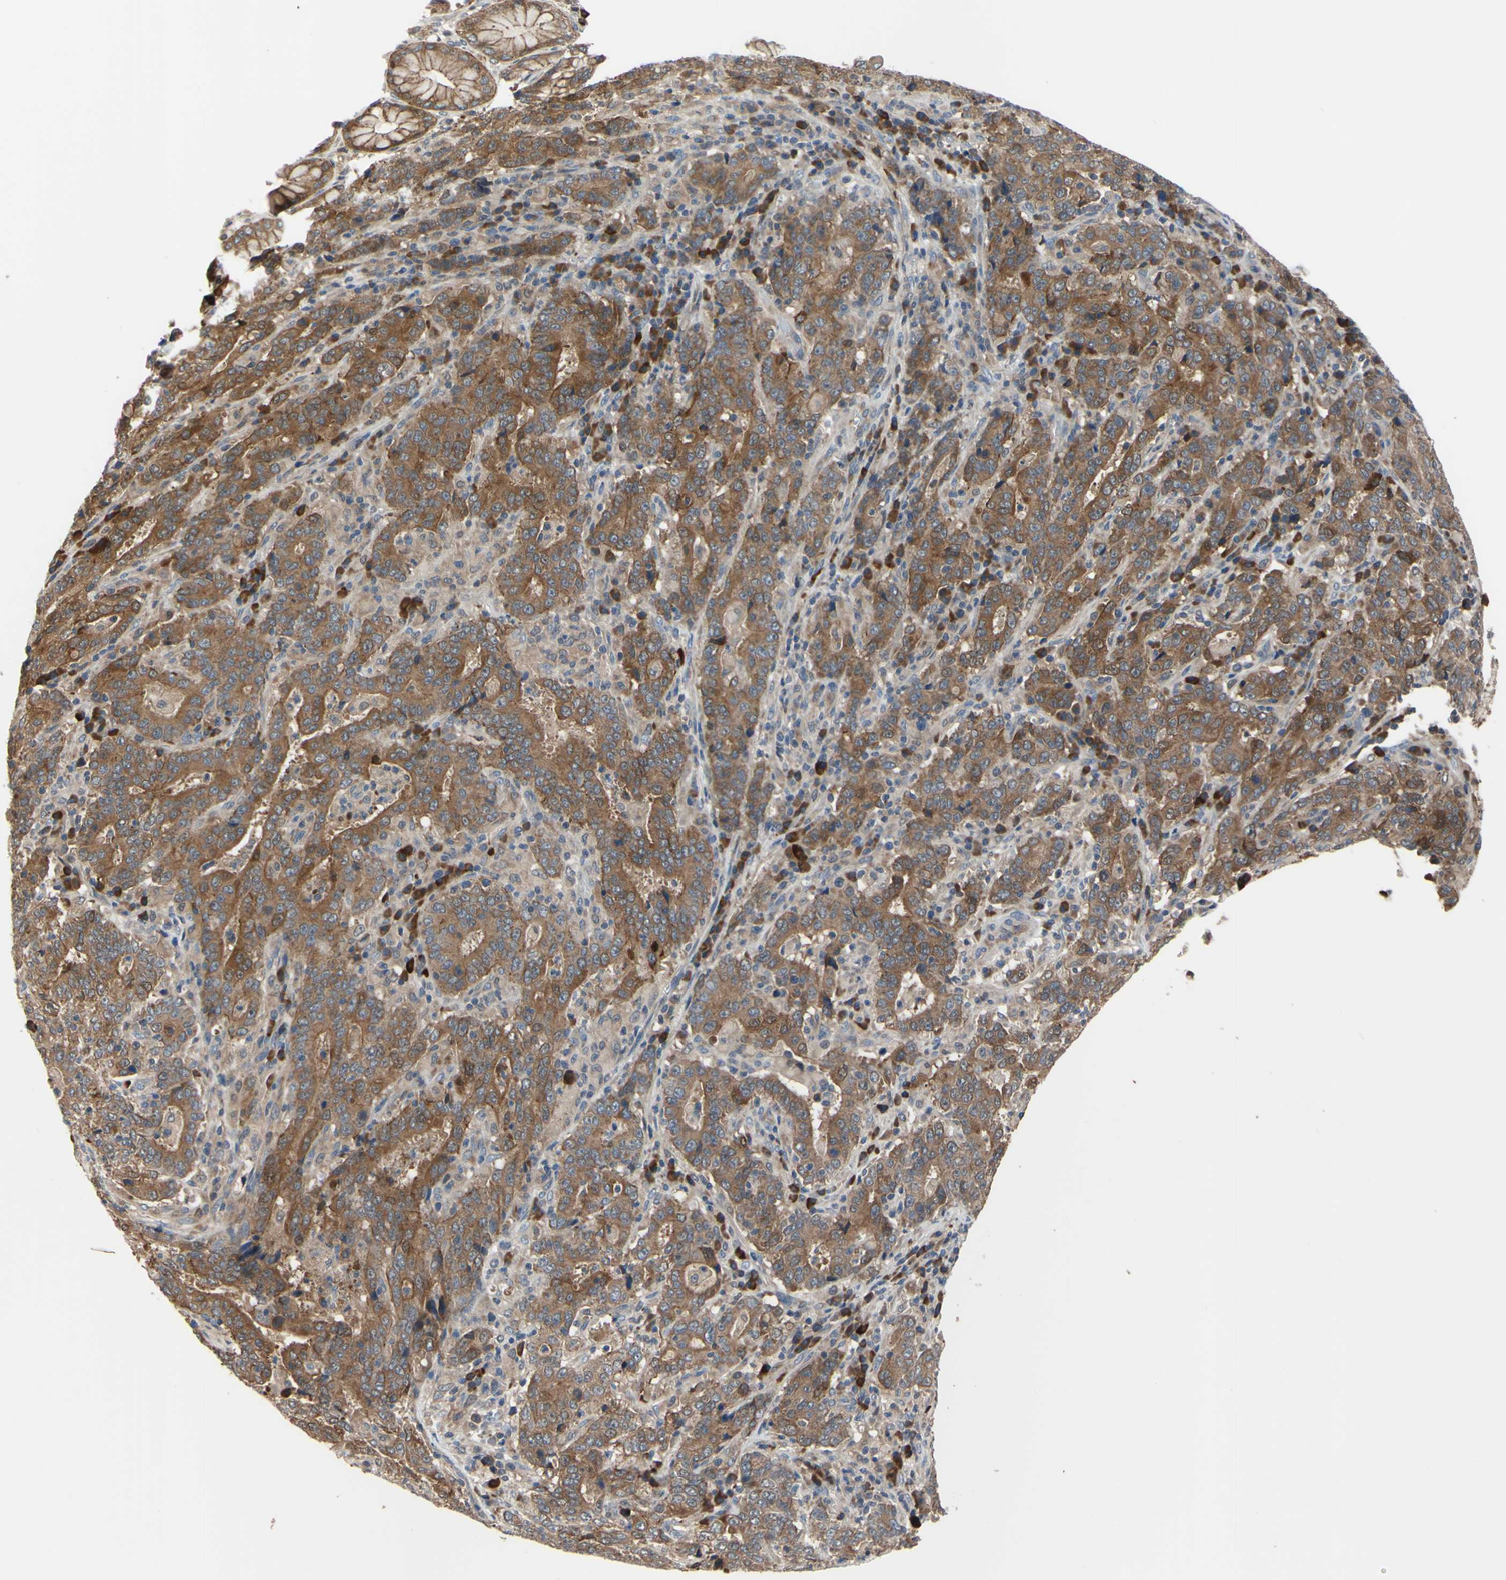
{"staining": {"intensity": "moderate", "quantity": ">75%", "location": "cytoplasmic/membranous"}, "tissue": "stomach cancer", "cell_type": "Tumor cells", "image_type": "cancer", "snomed": [{"axis": "morphology", "description": "Normal tissue, NOS"}, {"axis": "morphology", "description": "Adenocarcinoma, NOS"}, {"axis": "topography", "description": "Stomach, upper"}, {"axis": "topography", "description": "Stomach"}], "caption": "Stomach adenocarcinoma stained for a protein exhibits moderate cytoplasmic/membranous positivity in tumor cells. (Stains: DAB (3,3'-diaminobenzidine) in brown, nuclei in blue, Microscopy: brightfield microscopy at high magnification).", "gene": "XIAP", "patient": {"sex": "male", "age": 59}}